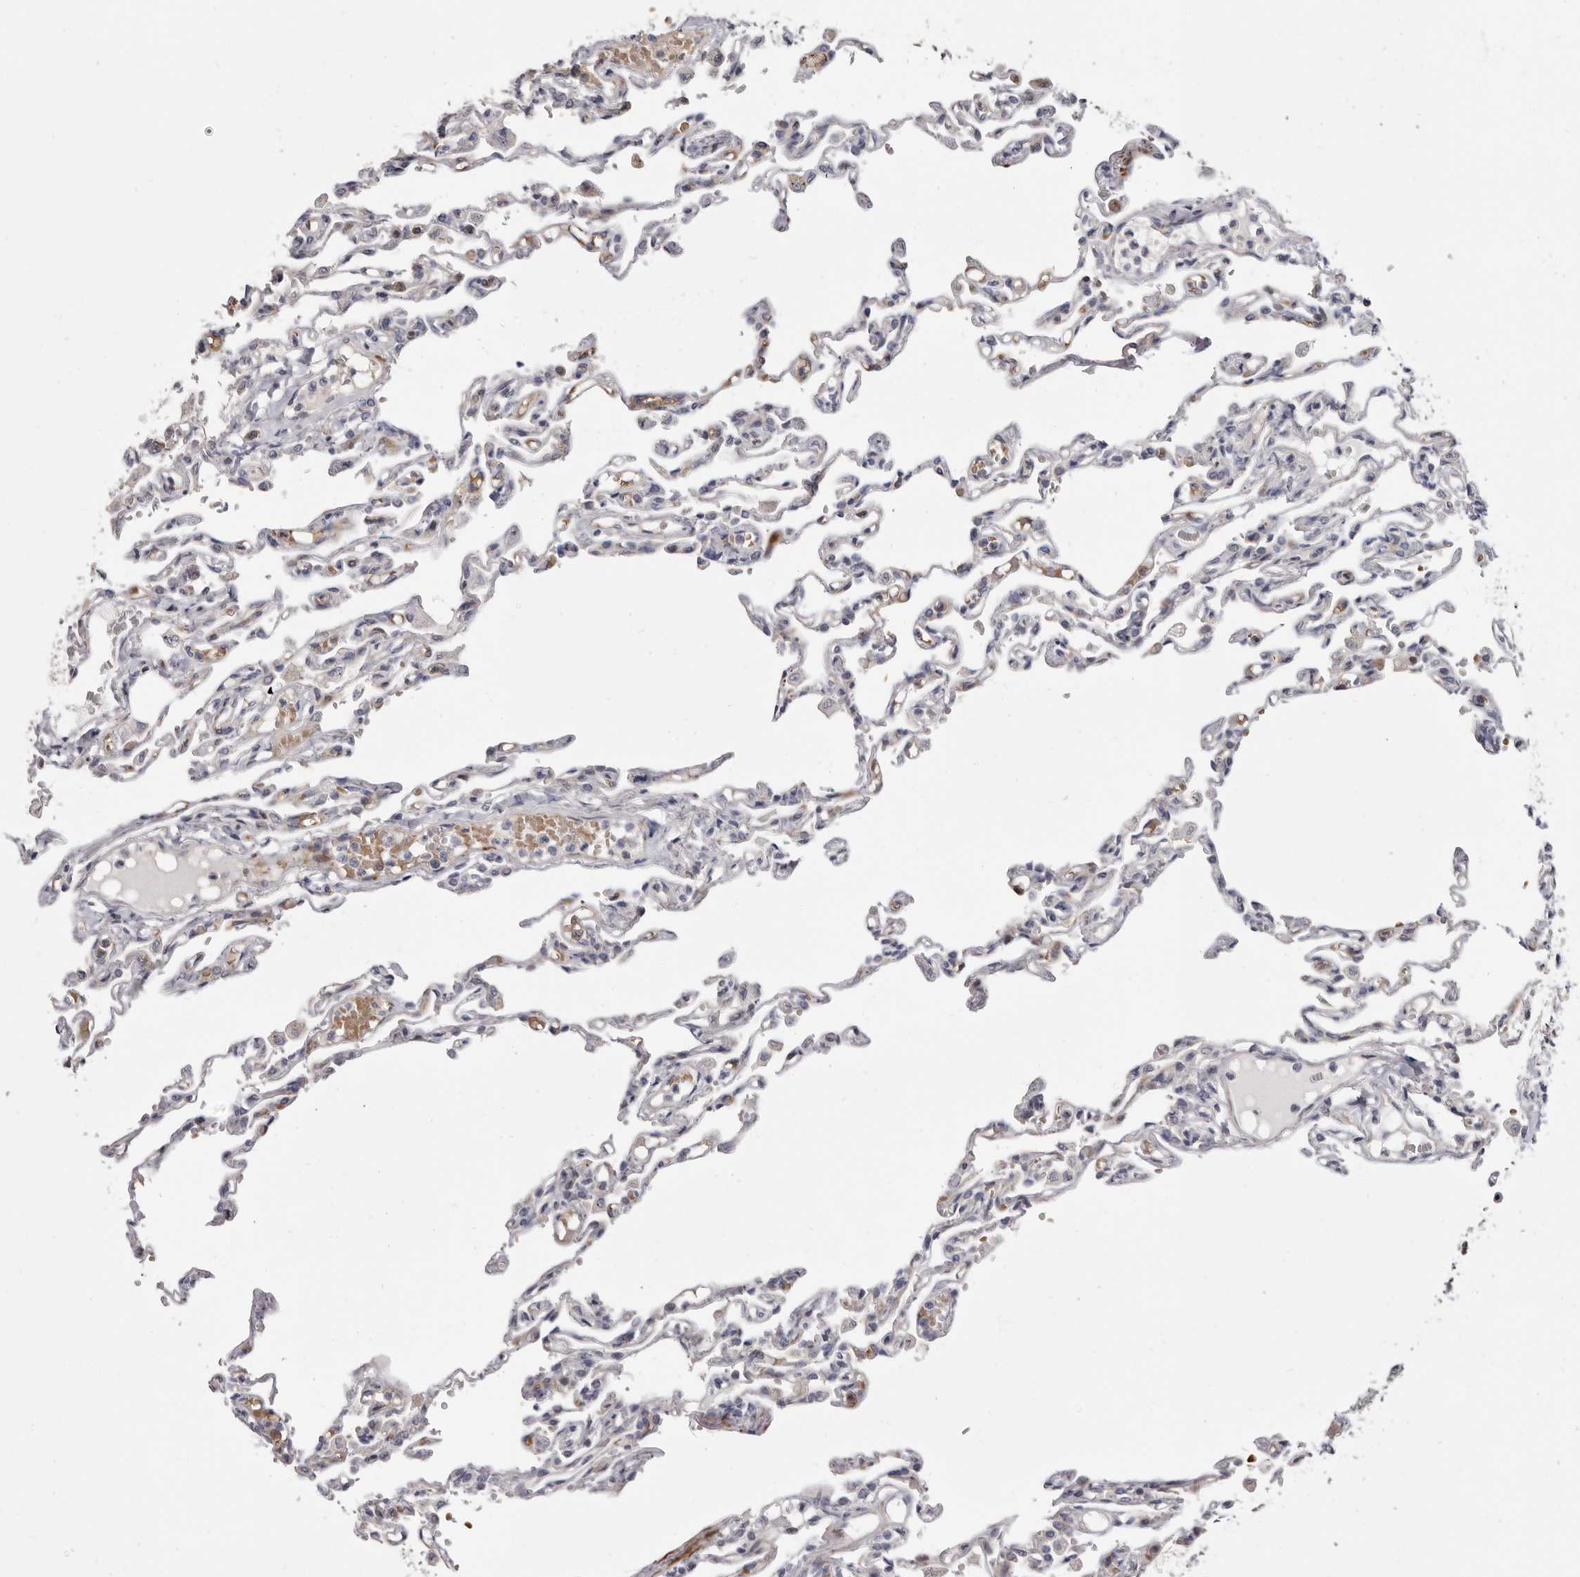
{"staining": {"intensity": "negative", "quantity": "none", "location": "none"}, "tissue": "lung", "cell_type": "Alveolar cells", "image_type": "normal", "snomed": [{"axis": "morphology", "description": "Normal tissue, NOS"}, {"axis": "topography", "description": "Lung"}], "caption": "The micrograph displays no staining of alveolar cells in normal lung. (Immunohistochemistry (ihc), brightfield microscopy, high magnification).", "gene": "AIDA", "patient": {"sex": "male", "age": 21}}